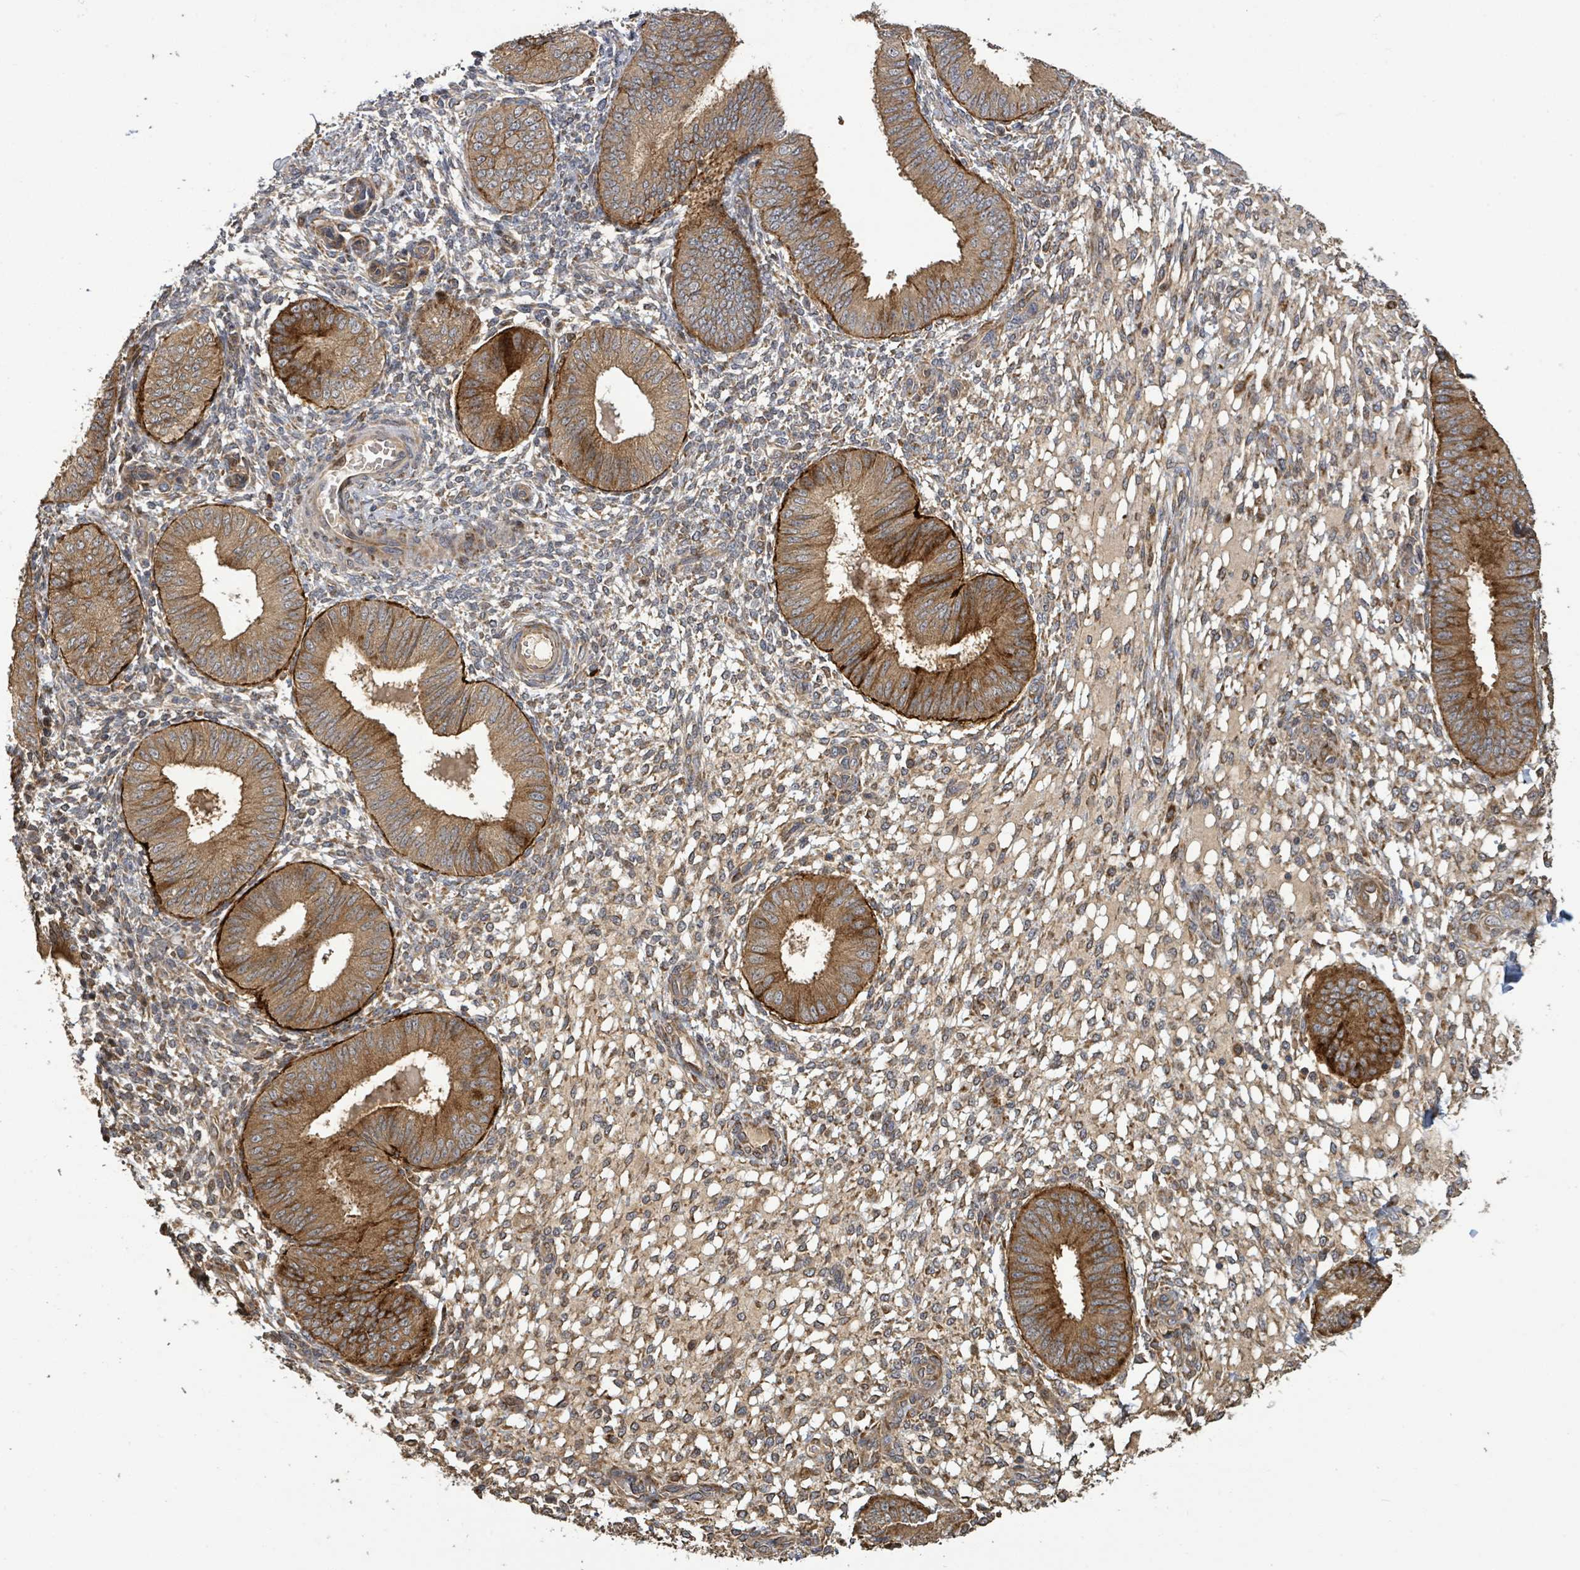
{"staining": {"intensity": "moderate", "quantity": ">75%", "location": "cytoplasmic/membranous"}, "tissue": "endometrium", "cell_type": "Cells in endometrial stroma", "image_type": "normal", "snomed": [{"axis": "morphology", "description": "Normal tissue, NOS"}, {"axis": "topography", "description": "Endometrium"}], "caption": "Protein positivity by IHC reveals moderate cytoplasmic/membranous expression in about >75% of cells in endometrial stroma in unremarkable endometrium.", "gene": "STARD4", "patient": {"sex": "female", "age": 49}}